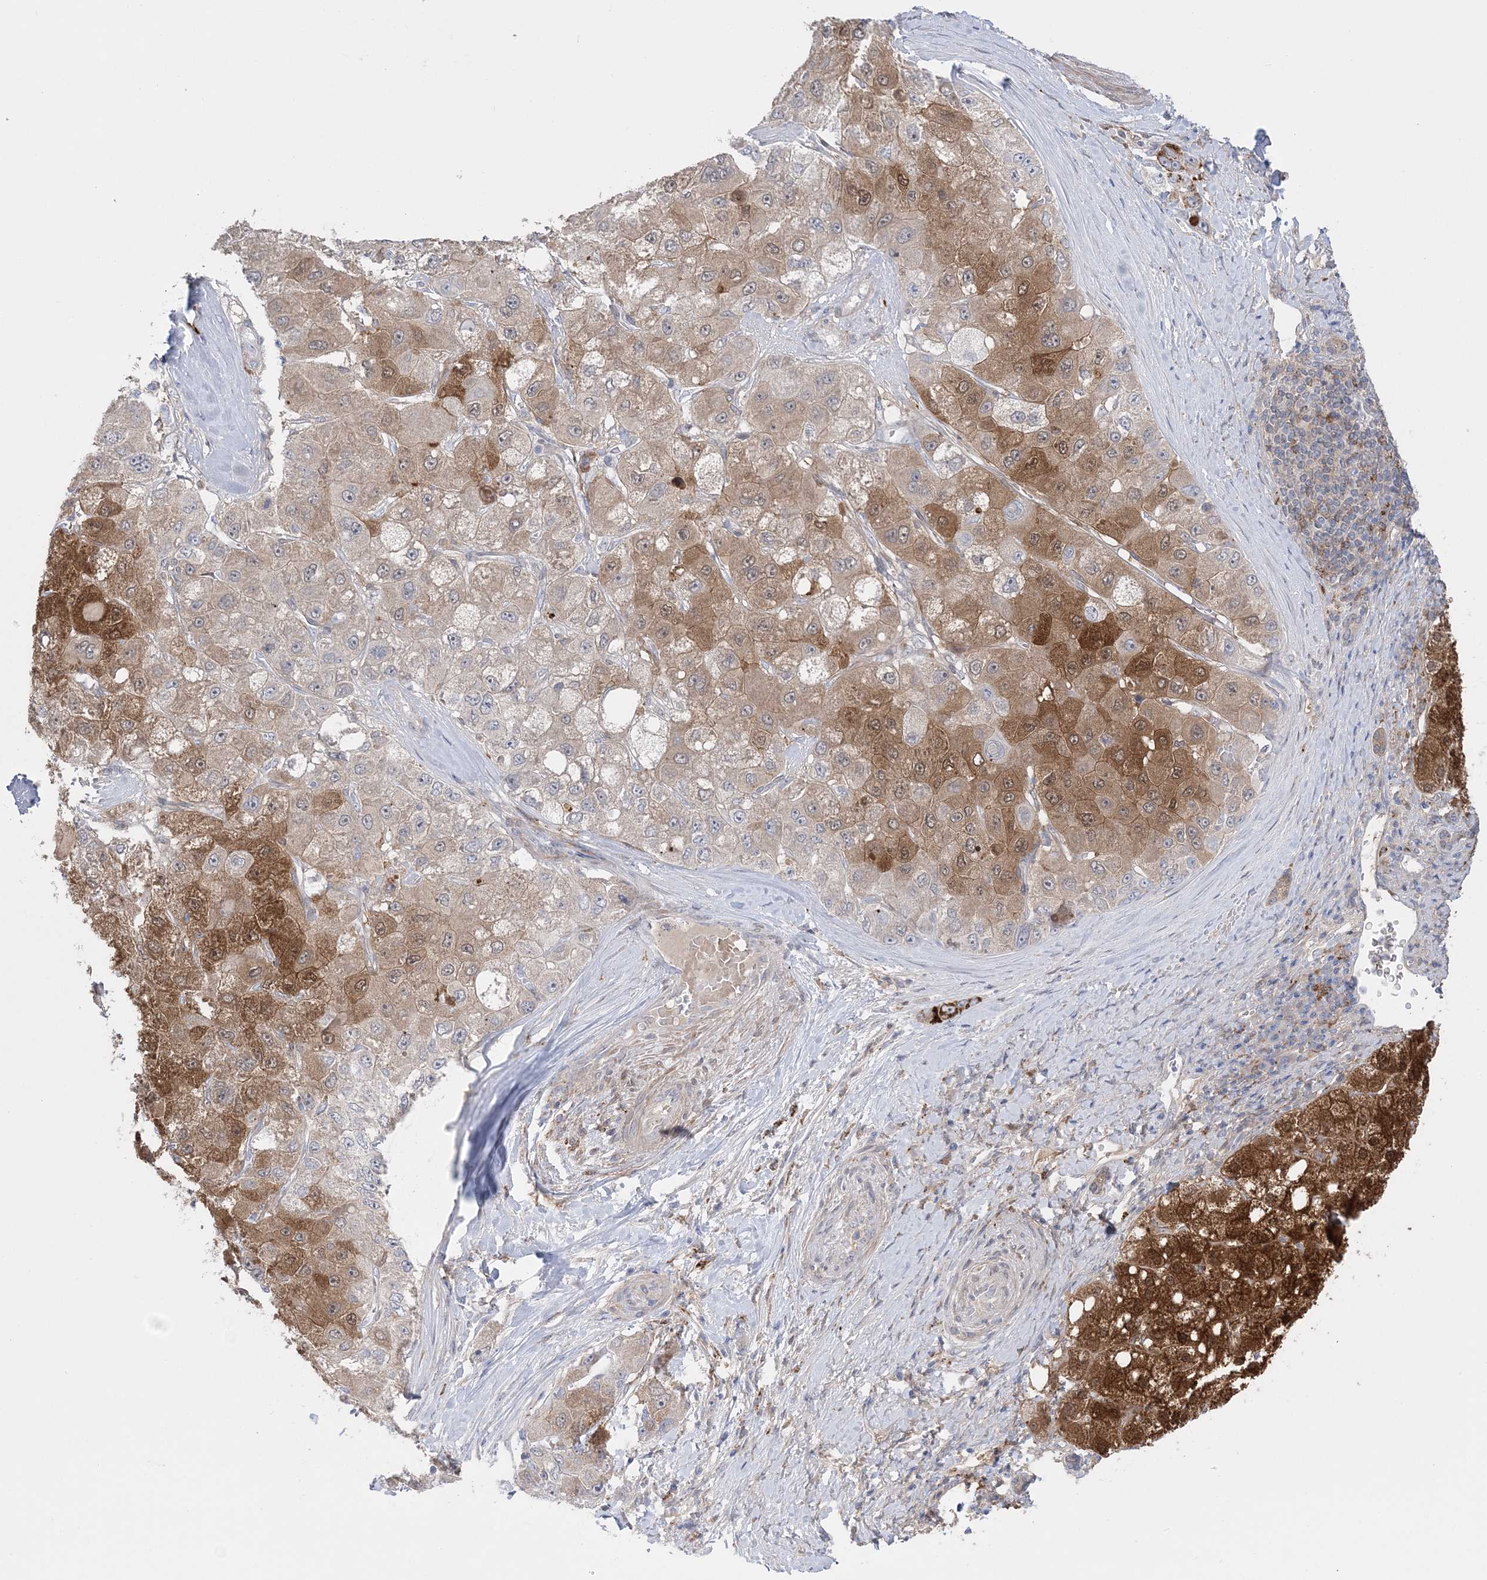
{"staining": {"intensity": "moderate", "quantity": ">75%", "location": "cytoplasmic/membranous"}, "tissue": "liver cancer", "cell_type": "Tumor cells", "image_type": "cancer", "snomed": [{"axis": "morphology", "description": "Carcinoma, Hepatocellular, NOS"}, {"axis": "topography", "description": "Liver"}], "caption": "Protein expression analysis of human hepatocellular carcinoma (liver) reveals moderate cytoplasmic/membranous positivity in about >75% of tumor cells.", "gene": "HAAO", "patient": {"sex": "male", "age": 80}}